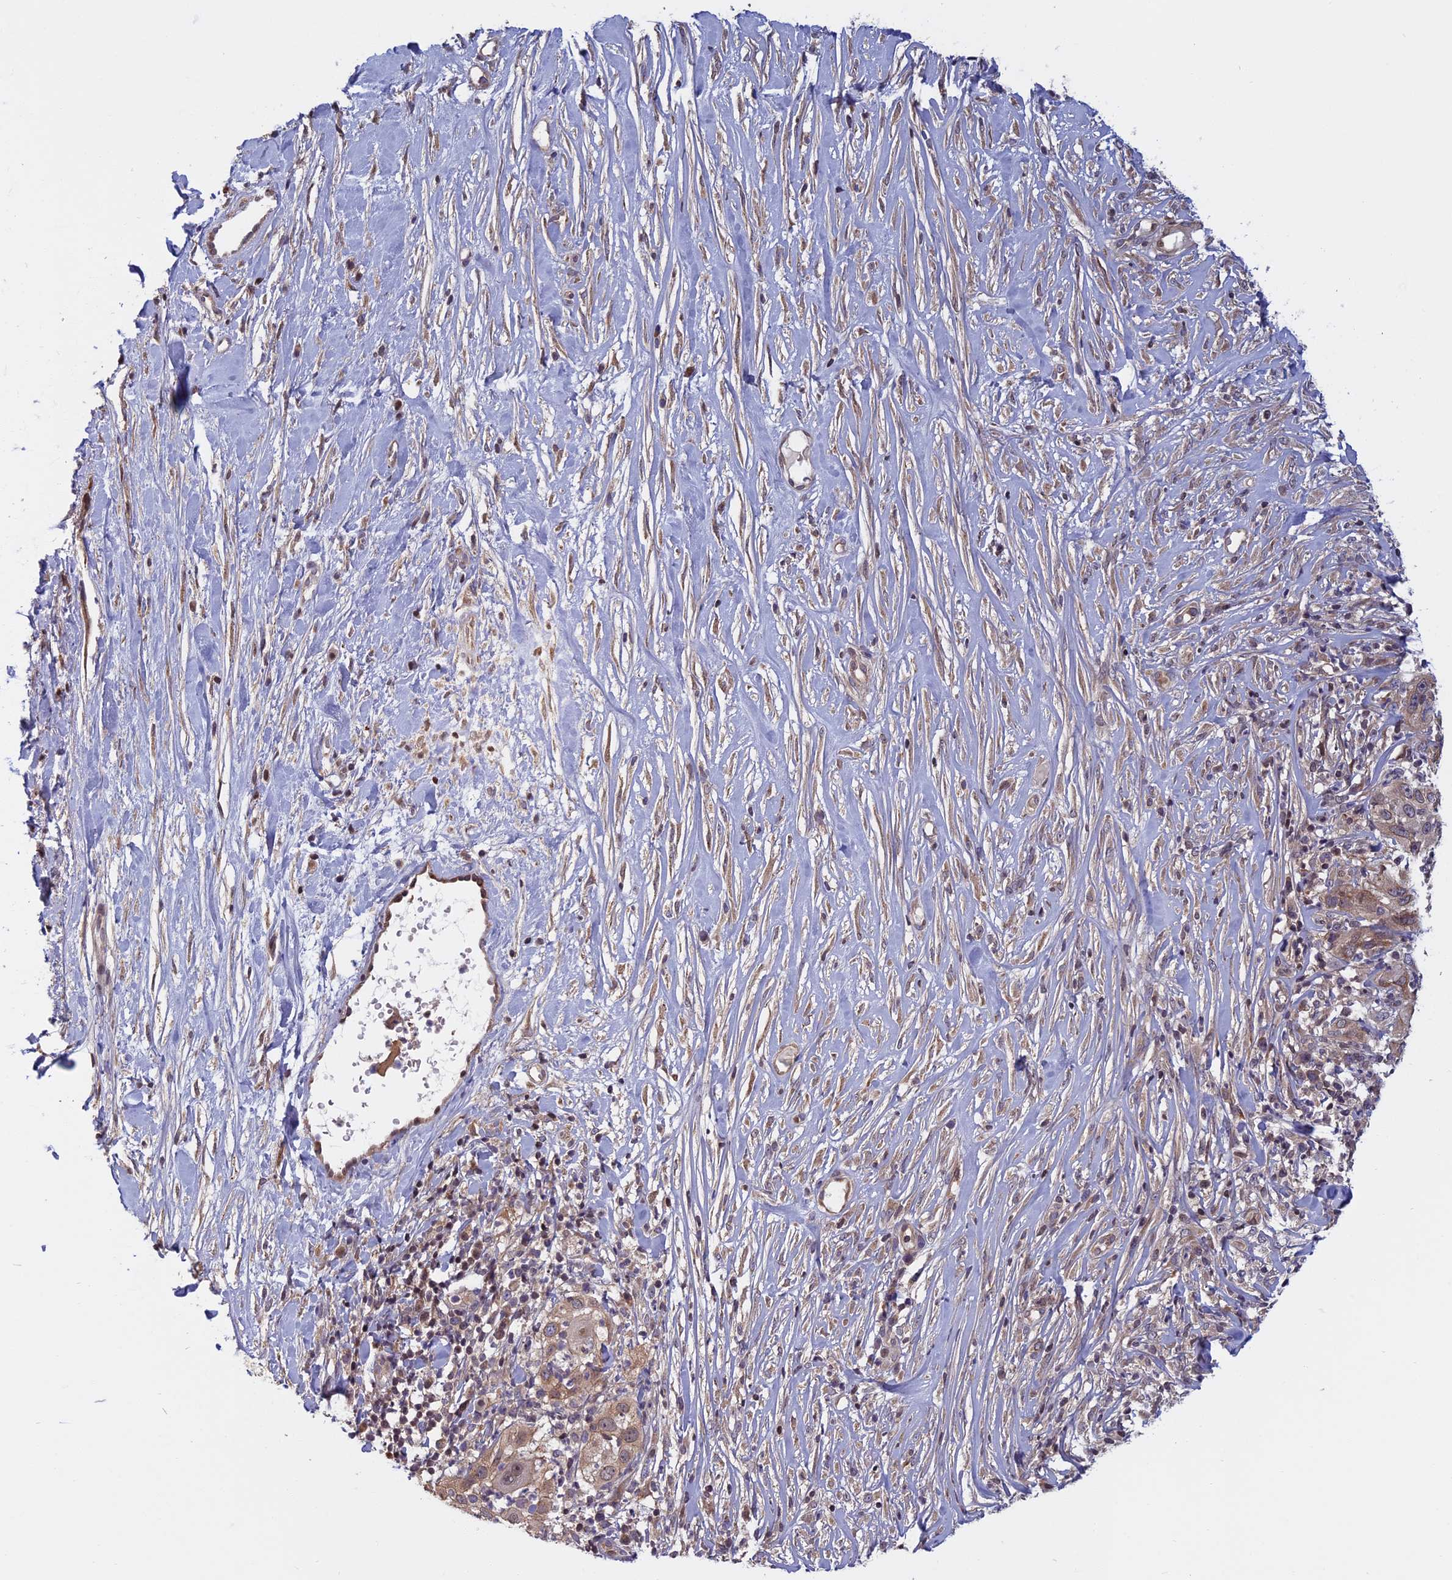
{"staining": {"intensity": "weak", "quantity": "25%-75%", "location": "cytoplasmic/membranous"}, "tissue": "skin cancer", "cell_type": "Tumor cells", "image_type": "cancer", "snomed": [{"axis": "morphology", "description": "Squamous cell carcinoma, NOS"}, {"axis": "topography", "description": "Skin"}], "caption": "Brown immunohistochemical staining in human squamous cell carcinoma (skin) demonstrates weak cytoplasmic/membranous positivity in approximately 25%-75% of tumor cells. (brown staining indicates protein expression, while blue staining denotes nuclei).", "gene": "CCDC113", "patient": {"sex": "female", "age": 44}}